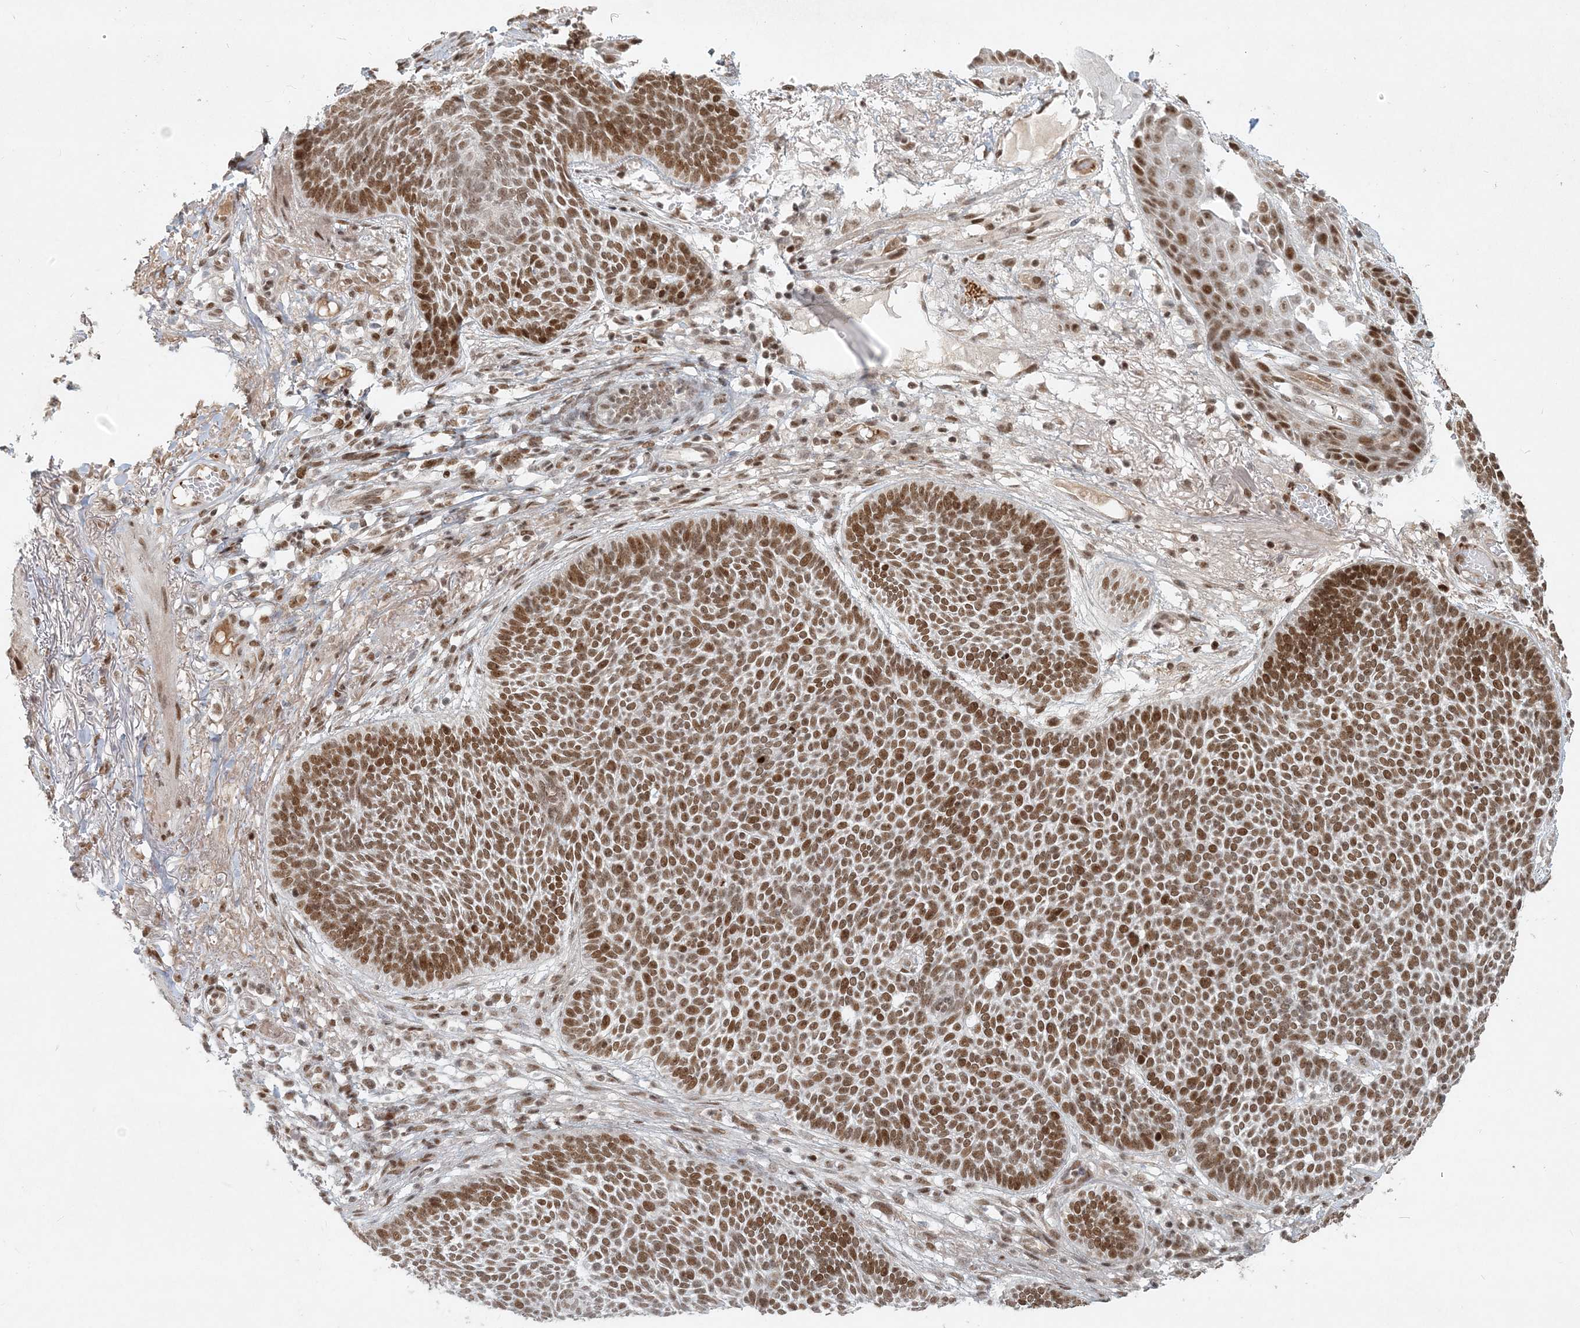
{"staining": {"intensity": "moderate", "quantity": ">75%", "location": "nuclear"}, "tissue": "skin cancer", "cell_type": "Tumor cells", "image_type": "cancer", "snomed": [{"axis": "morphology", "description": "Normal tissue, NOS"}, {"axis": "morphology", "description": "Basal cell carcinoma"}, {"axis": "topography", "description": "Skin"}], "caption": "Tumor cells reveal medium levels of moderate nuclear positivity in approximately >75% of cells in human skin cancer (basal cell carcinoma).", "gene": "BAZ1B", "patient": {"sex": "male", "age": 64}}